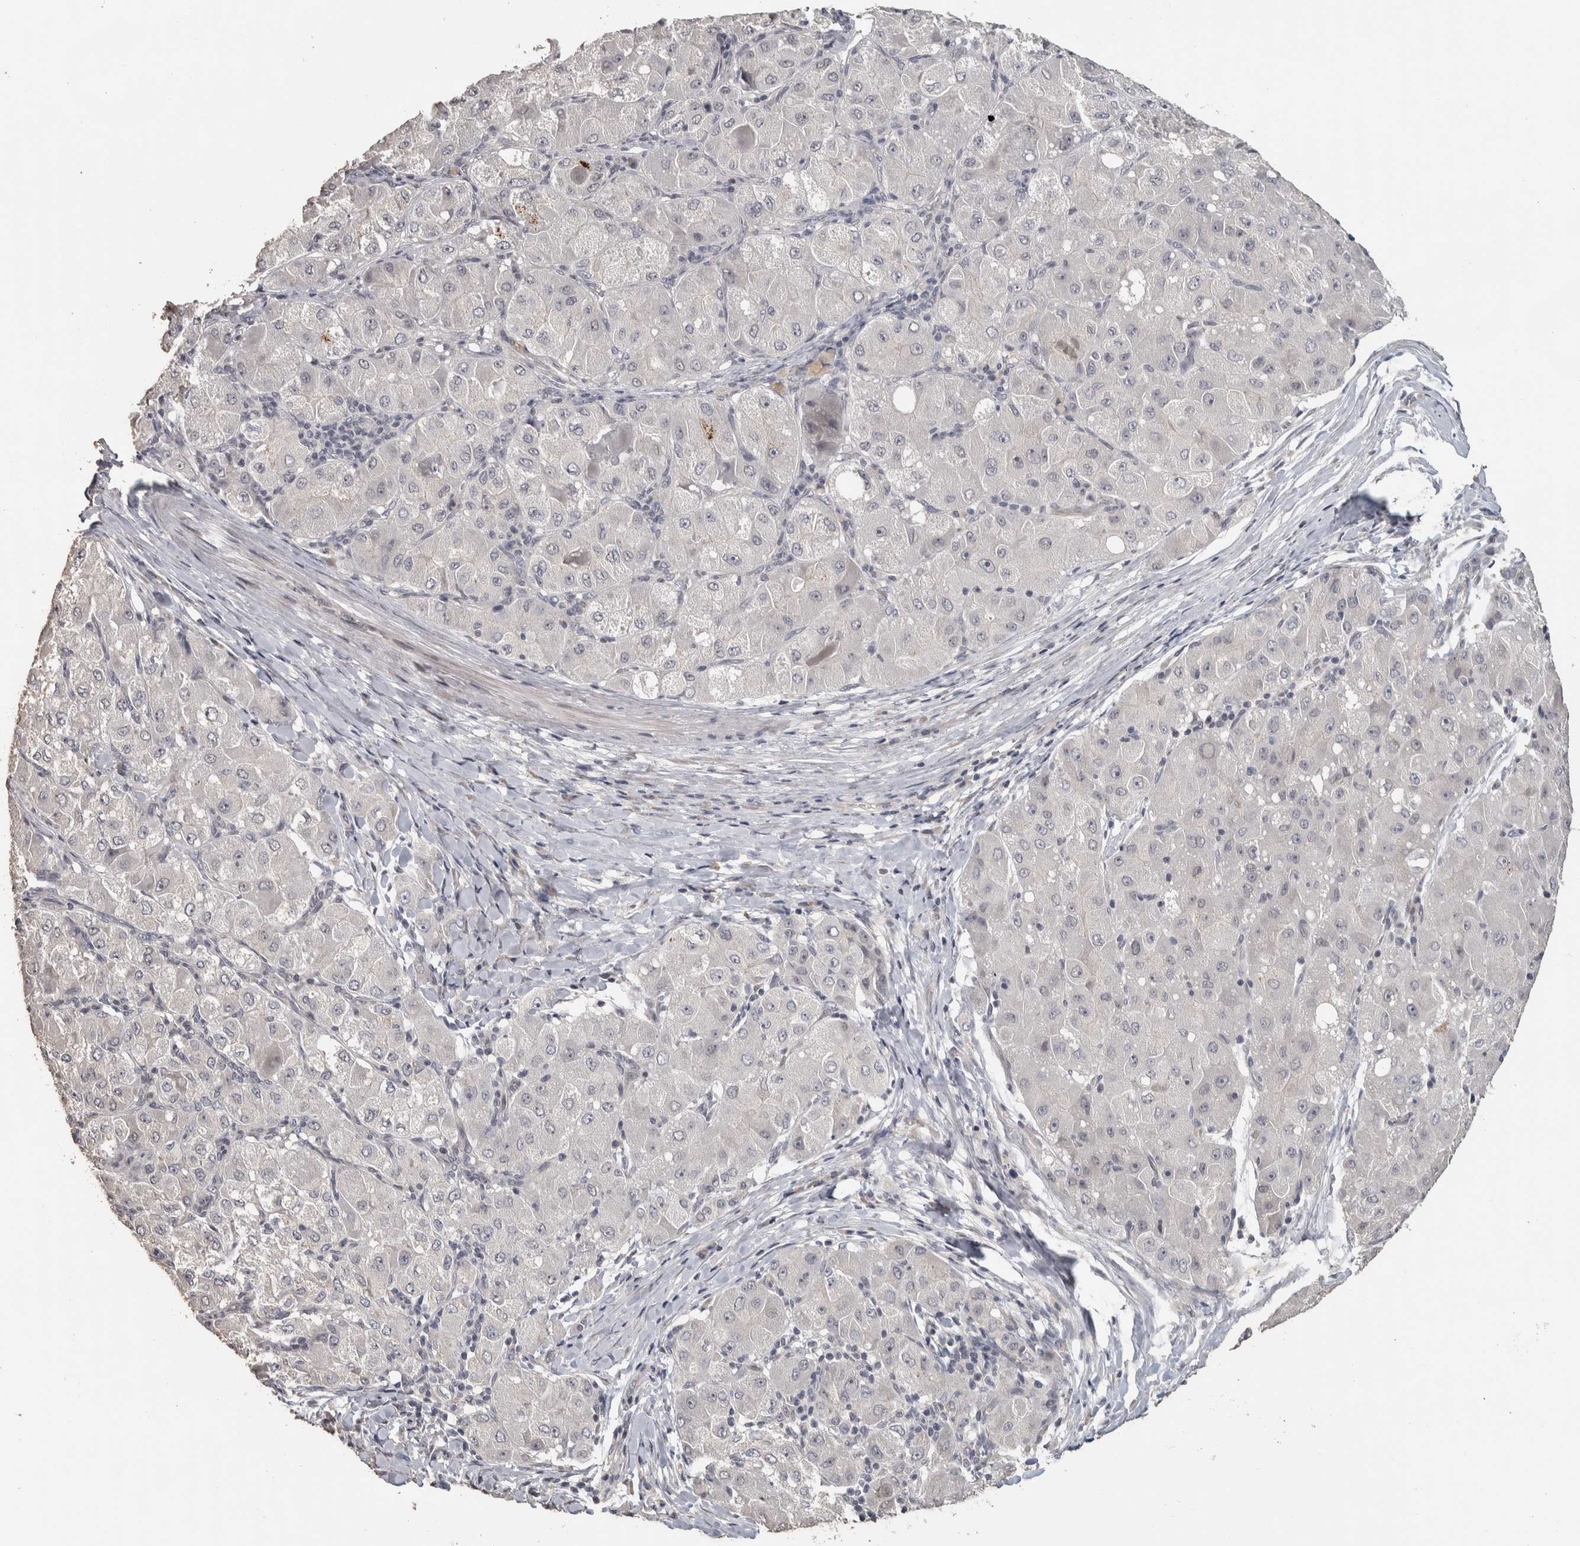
{"staining": {"intensity": "negative", "quantity": "none", "location": "none"}, "tissue": "liver cancer", "cell_type": "Tumor cells", "image_type": "cancer", "snomed": [{"axis": "morphology", "description": "Carcinoma, Hepatocellular, NOS"}, {"axis": "topography", "description": "Liver"}], "caption": "Tumor cells show no significant protein positivity in liver hepatocellular carcinoma.", "gene": "NECAB1", "patient": {"sex": "male", "age": 80}}